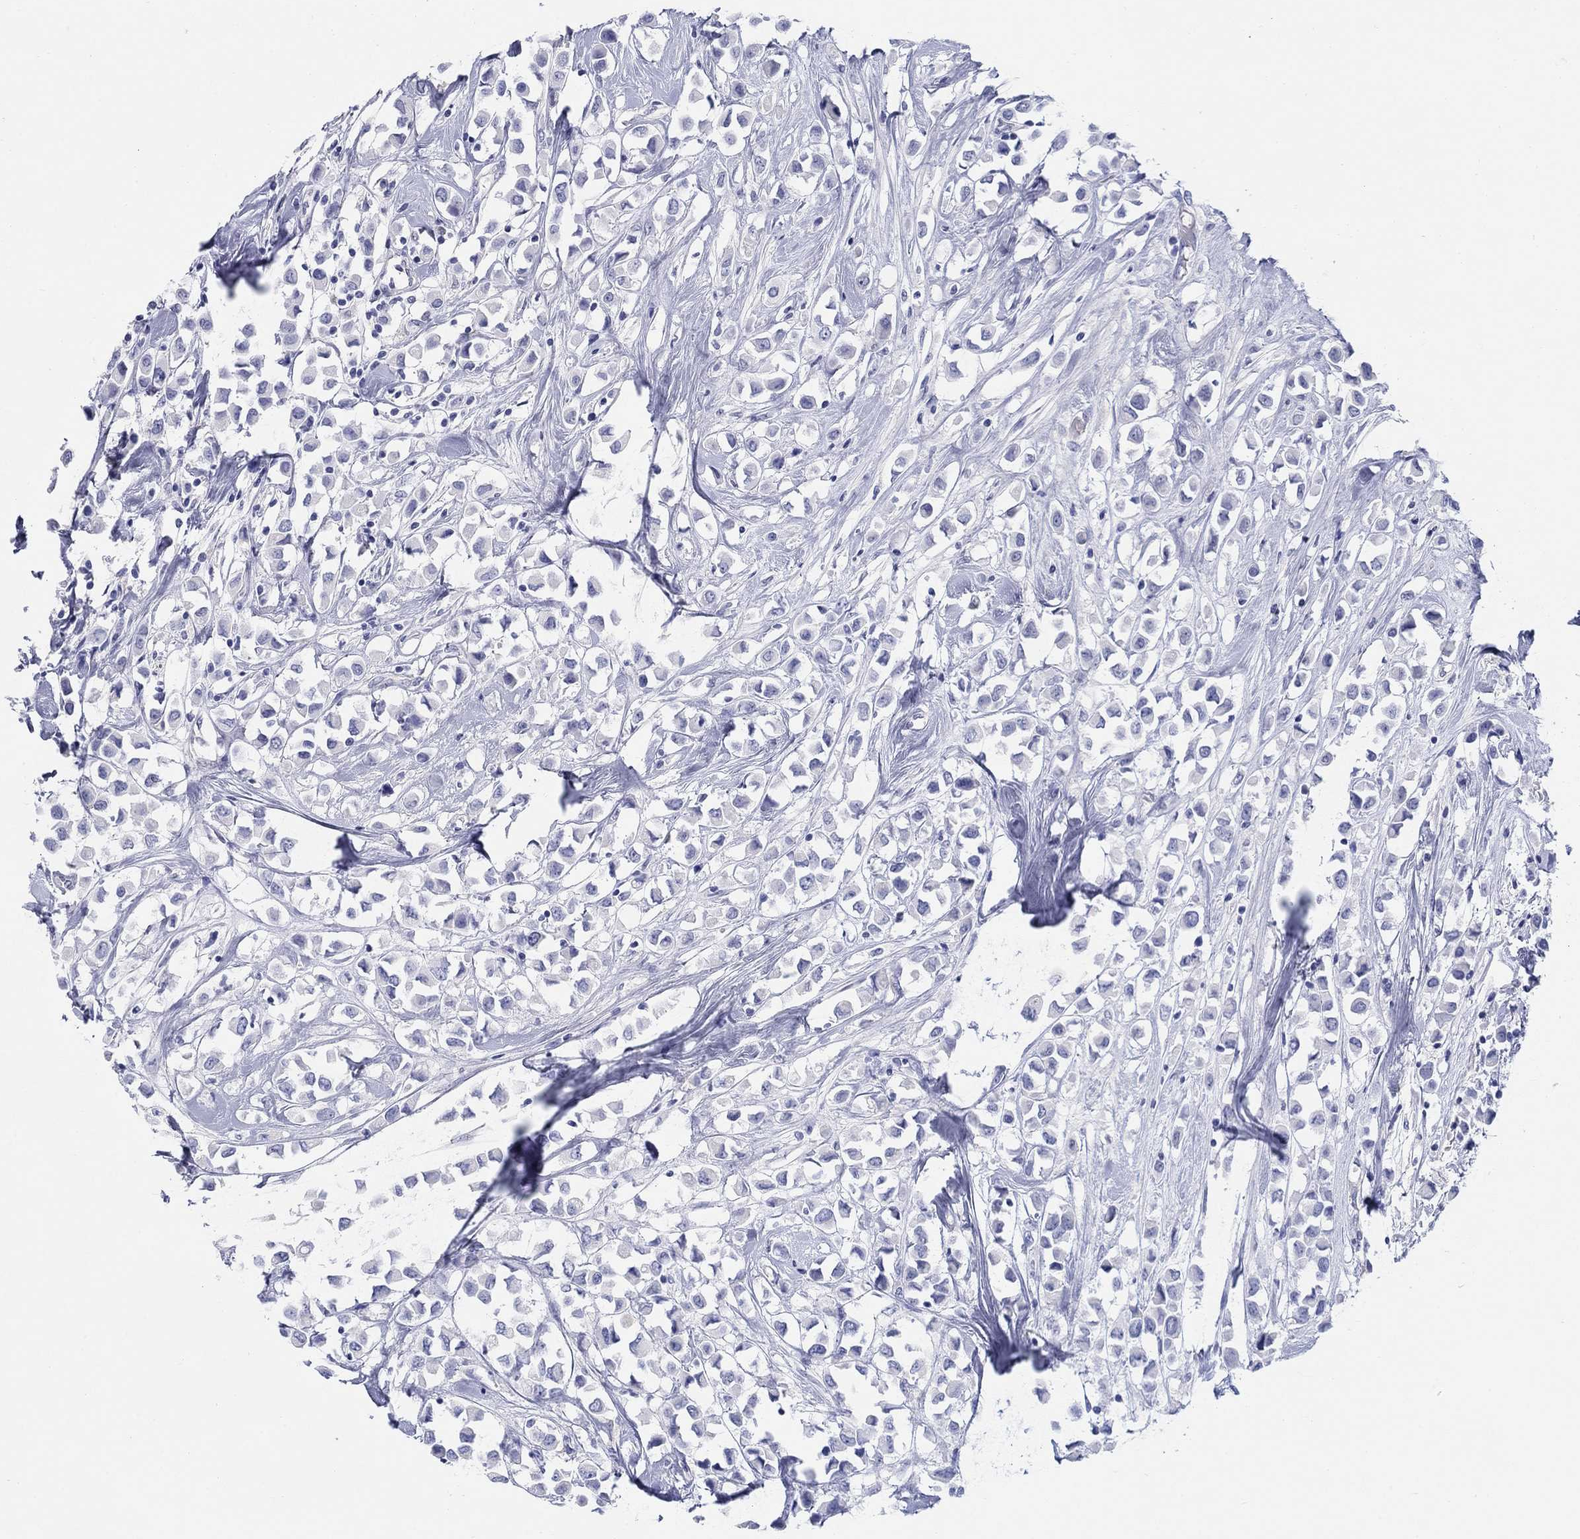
{"staining": {"intensity": "negative", "quantity": "none", "location": "none"}, "tissue": "breast cancer", "cell_type": "Tumor cells", "image_type": "cancer", "snomed": [{"axis": "morphology", "description": "Duct carcinoma"}, {"axis": "topography", "description": "Breast"}], "caption": "Human intraductal carcinoma (breast) stained for a protein using immunohistochemistry shows no expression in tumor cells.", "gene": "AKR1C2", "patient": {"sex": "female", "age": 61}}